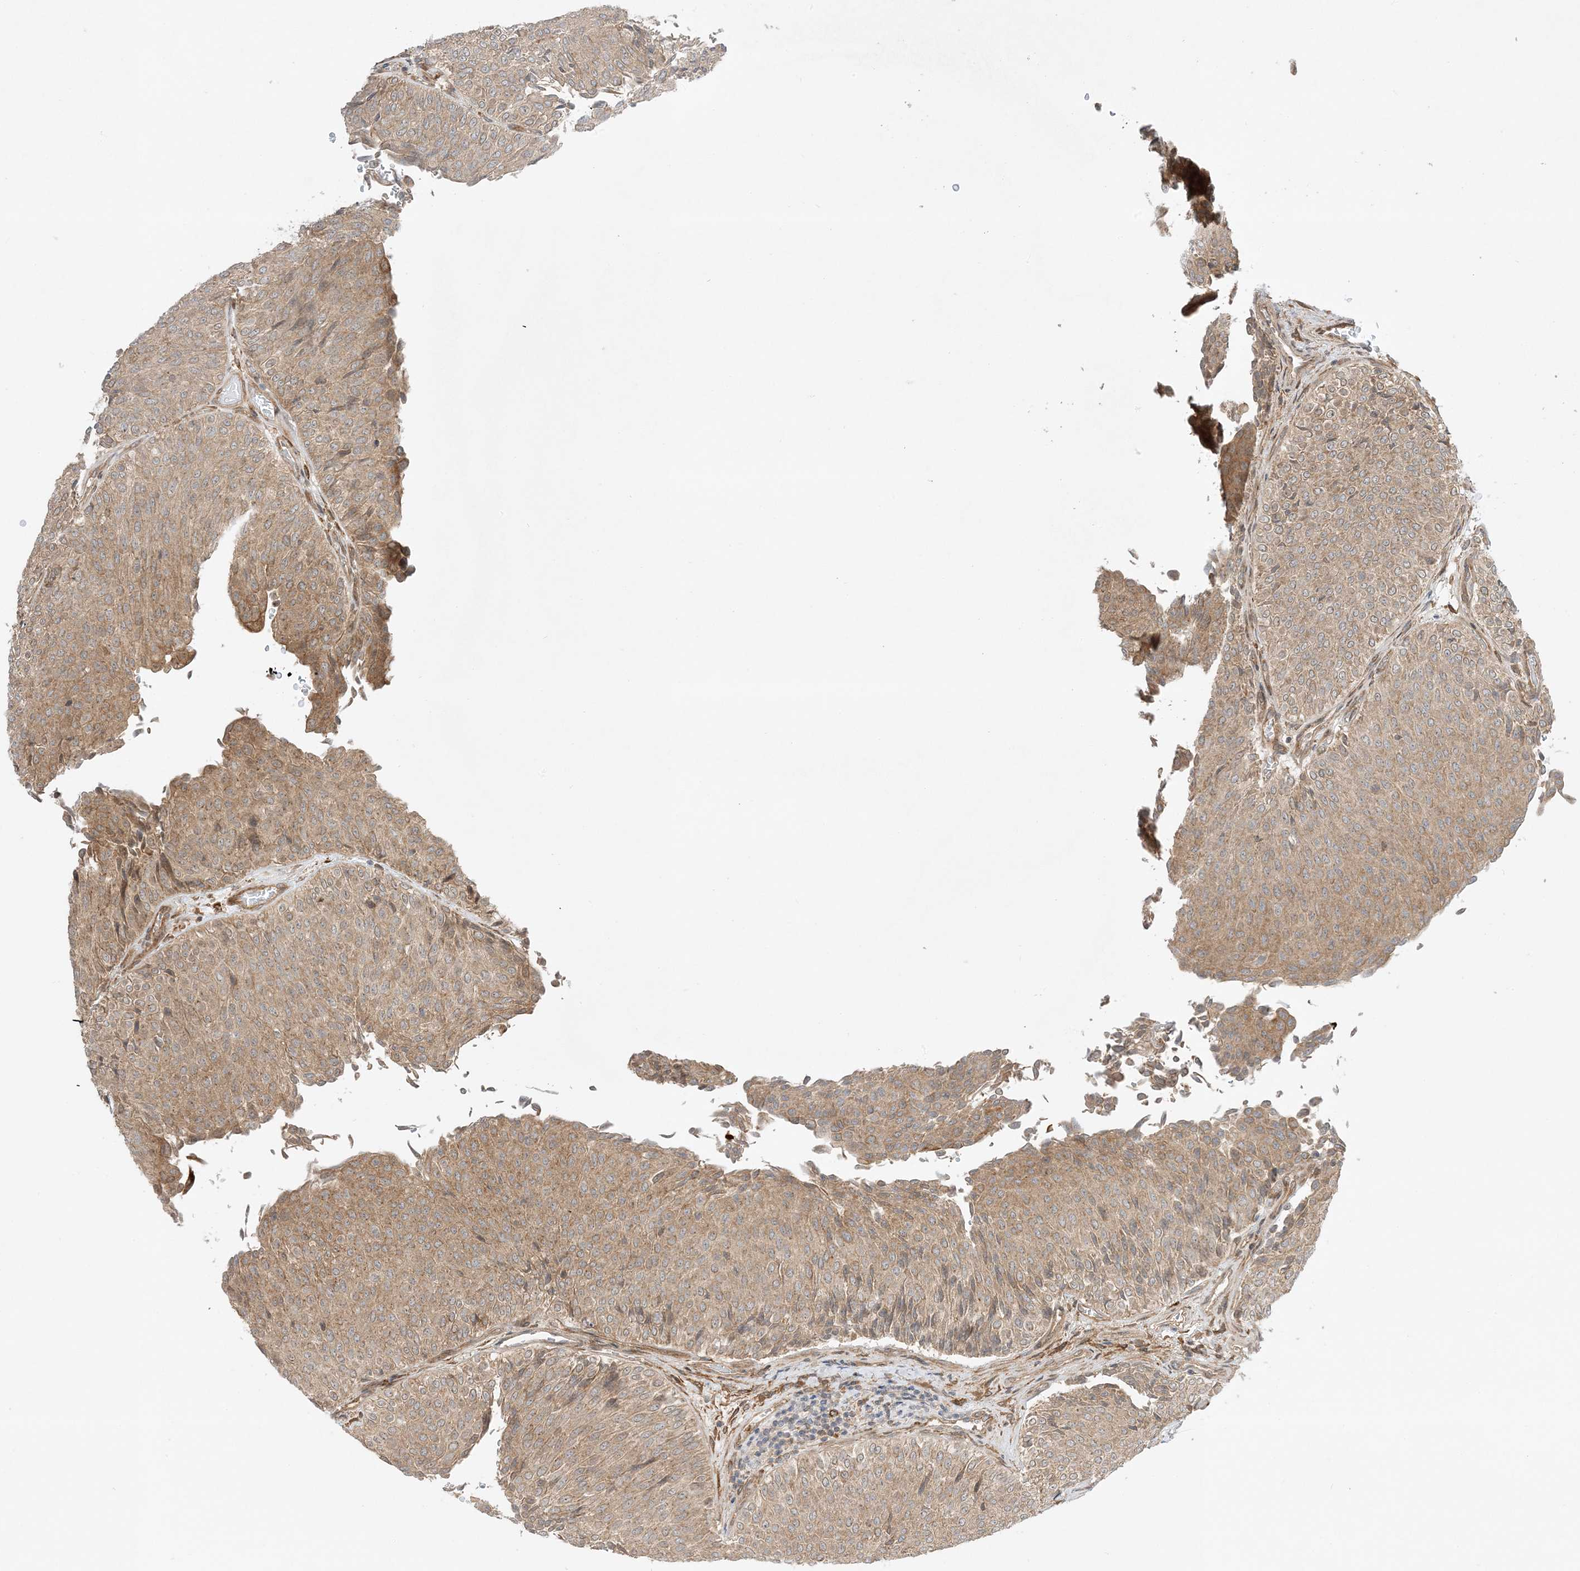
{"staining": {"intensity": "moderate", "quantity": ">75%", "location": "cytoplasmic/membranous"}, "tissue": "urothelial cancer", "cell_type": "Tumor cells", "image_type": "cancer", "snomed": [{"axis": "morphology", "description": "Urothelial carcinoma, Low grade"}, {"axis": "topography", "description": "Urinary bladder"}], "caption": "This photomicrograph reveals IHC staining of low-grade urothelial carcinoma, with medium moderate cytoplasmic/membranous positivity in about >75% of tumor cells.", "gene": "SCARF2", "patient": {"sex": "male", "age": 78}}